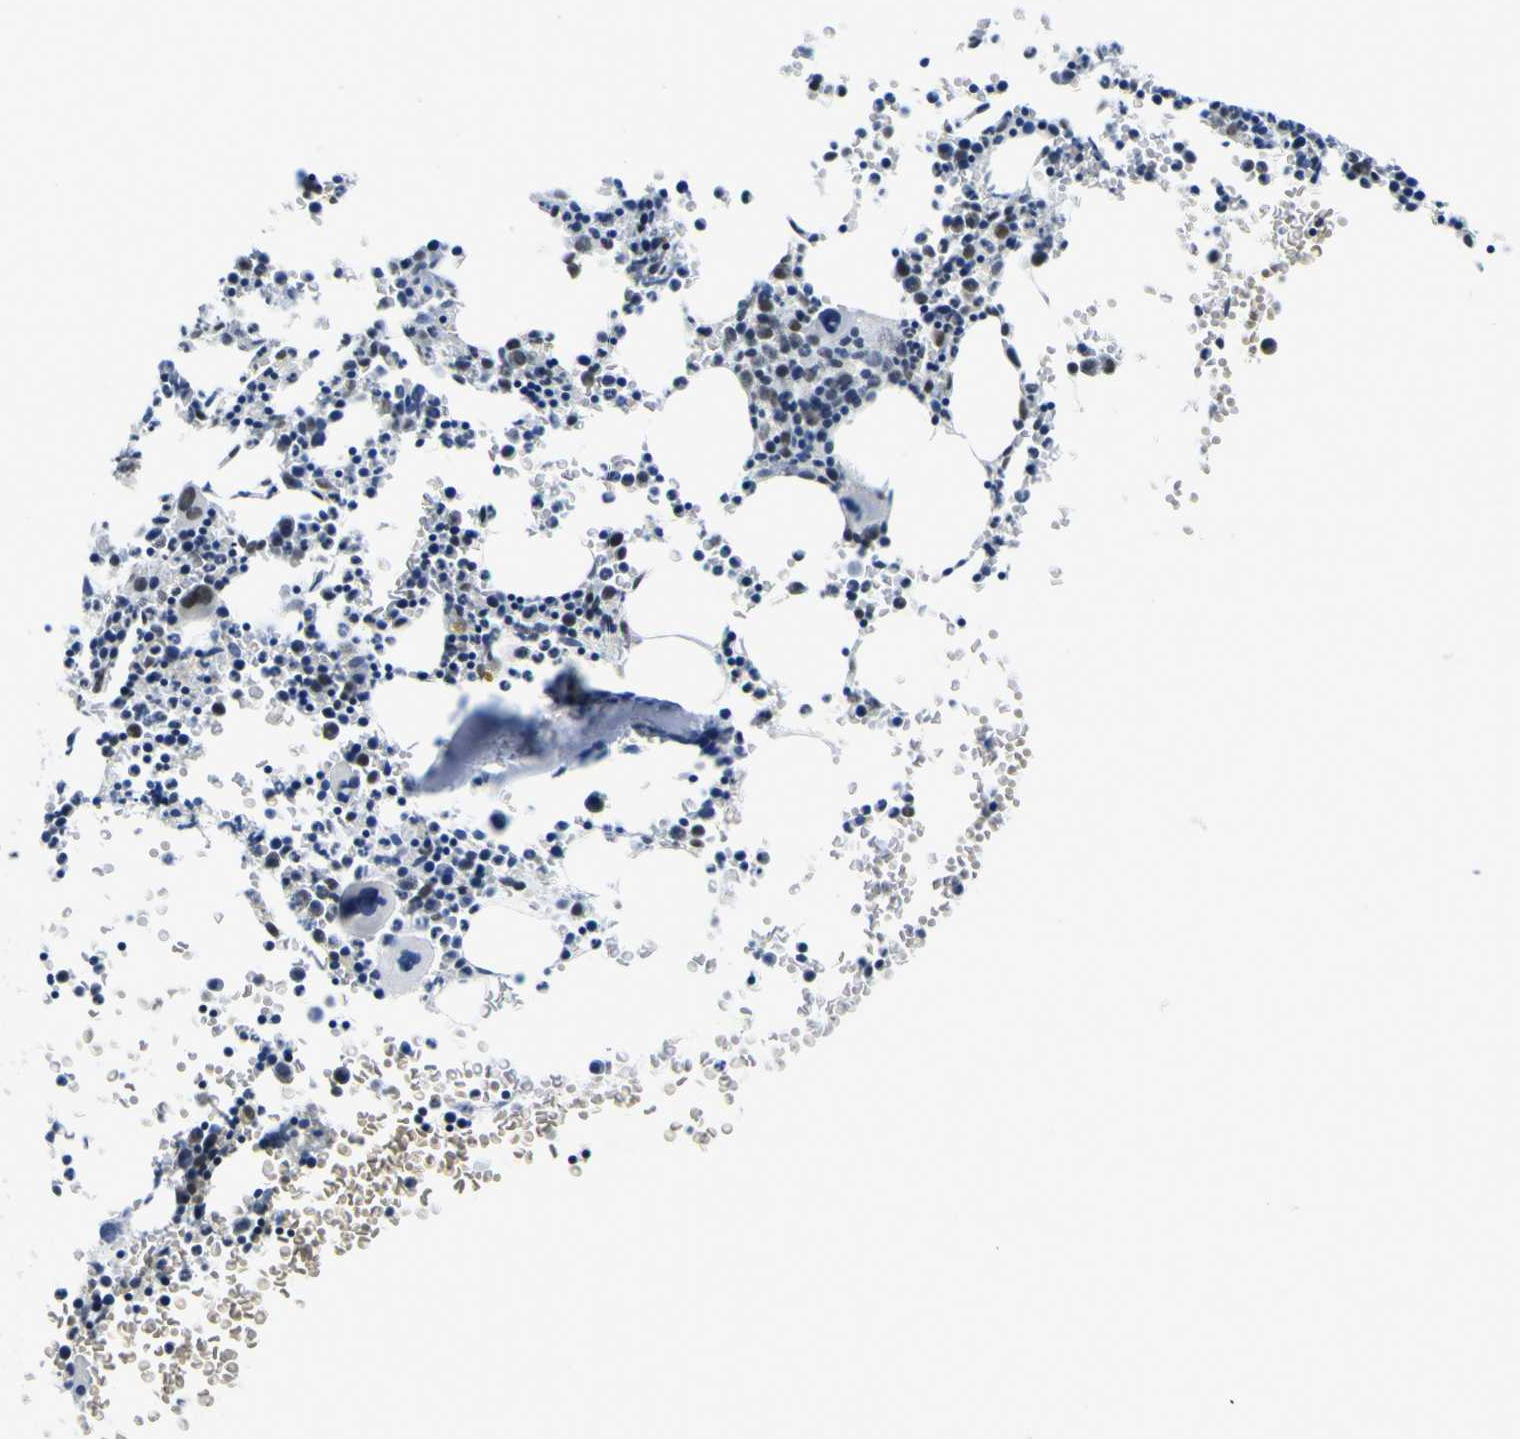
{"staining": {"intensity": "weak", "quantity": "25%-75%", "location": "nuclear"}, "tissue": "bone marrow", "cell_type": "Hematopoietic cells", "image_type": "normal", "snomed": [{"axis": "morphology", "description": "Normal tissue, NOS"}, {"axis": "morphology", "description": "Inflammation, NOS"}, {"axis": "topography", "description": "Bone marrow"}], "caption": "A brown stain highlights weak nuclear staining of a protein in hematopoietic cells of normal bone marrow. (DAB (3,3'-diaminobenzidine) IHC, brown staining for protein, blue staining for nuclei).", "gene": "SP1", "patient": {"sex": "female", "age": 61}}